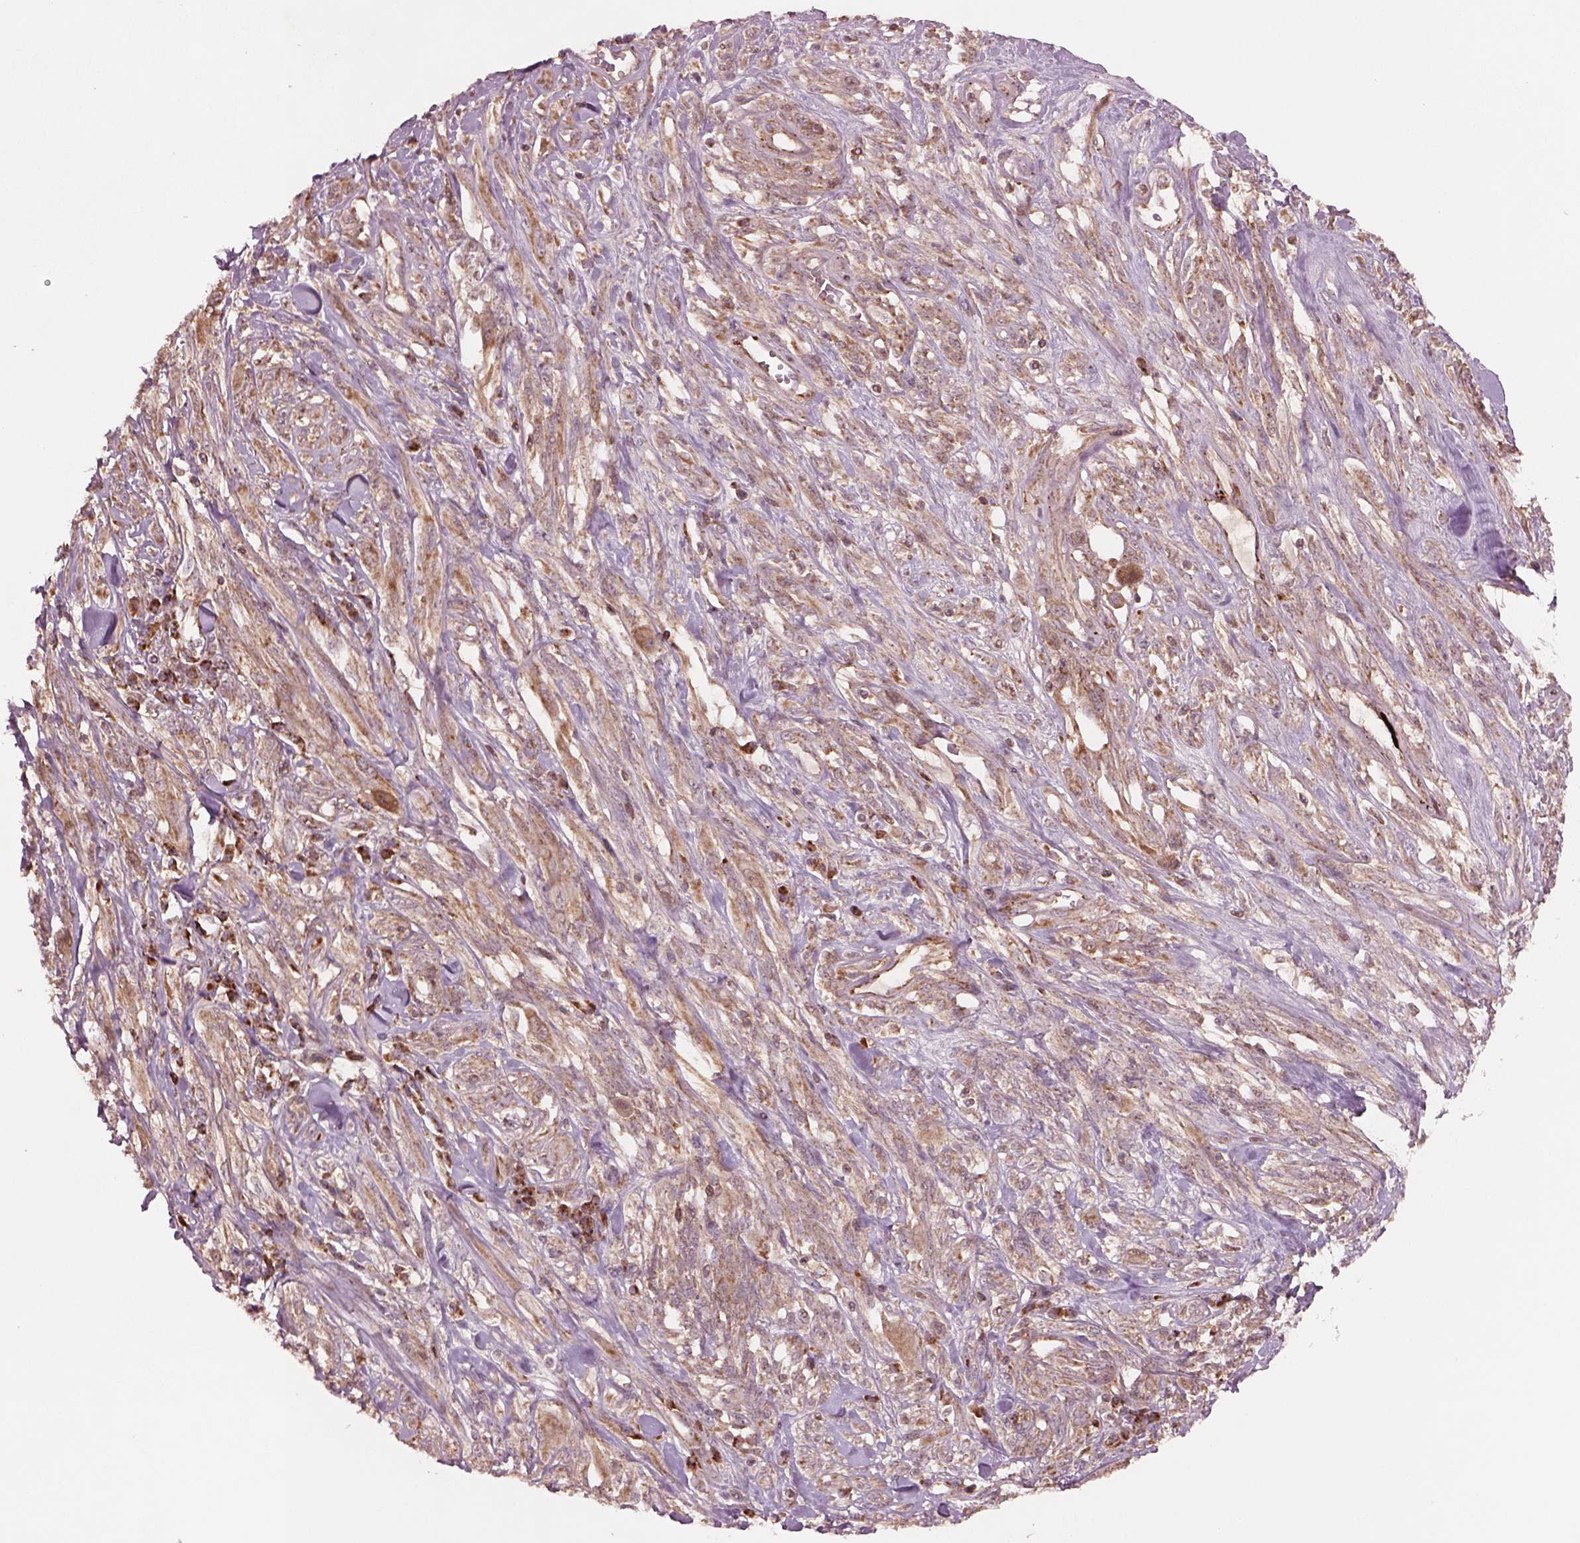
{"staining": {"intensity": "weak", "quantity": ">75%", "location": "cytoplasmic/membranous"}, "tissue": "melanoma", "cell_type": "Tumor cells", "image_type": "cancer", "snomed": [{"axis": "morphology", "description": "Malignant melanoma, NOS"}, {"axis": "topography", "description": "Skin"}], "caption": "The histopathology image reveals immunohistochemical staining of malignant melanoma. There is weak cytoplasmic/membranous staining is seen in about >75% of tumor cells.", "gene": "SLC25A5", "patient": {"sex": "female", "age": 91}}